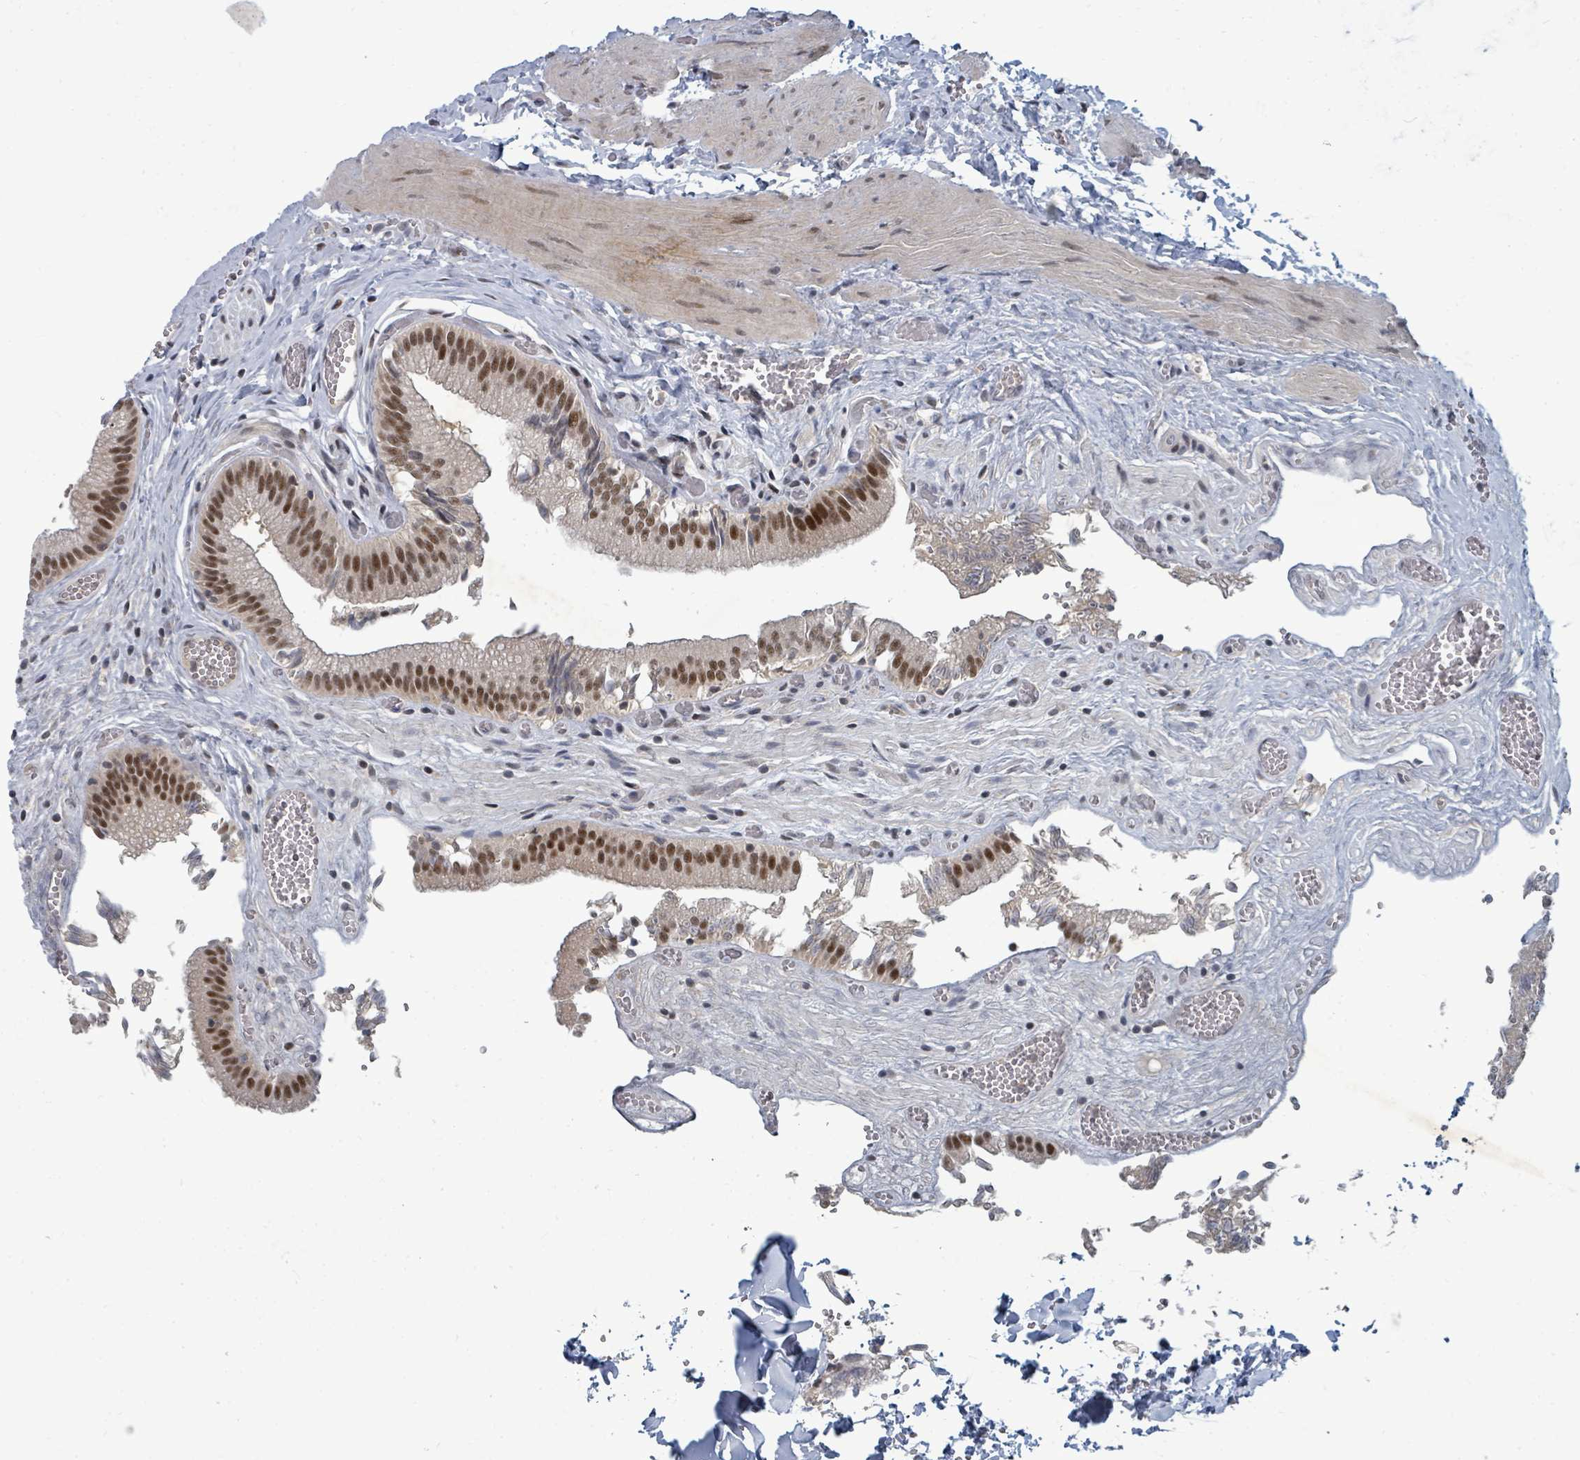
{"staining": {"intensity": "moderate", "quantity": ">75%", "location": "nuclear"}, "tissue": "gallbladder", "cell_type": "Glandular cells", "image_type": "normal", "snomed": [{"axis": "morphology", "description": "Normal tissue, NOS"}, {"axis": "topography", "description": "Gallbladder"}, {"axis": "topography", "description": "Peripheral nerve tissue"}], "caption": "Moderate nuclear staining for a protein is present in approximately >75% of glandular cells of benign gallbladder using immunohistochemistry (IHC).", "gene": "UCK1", "patient": {"sex": "male", "age": 17}}